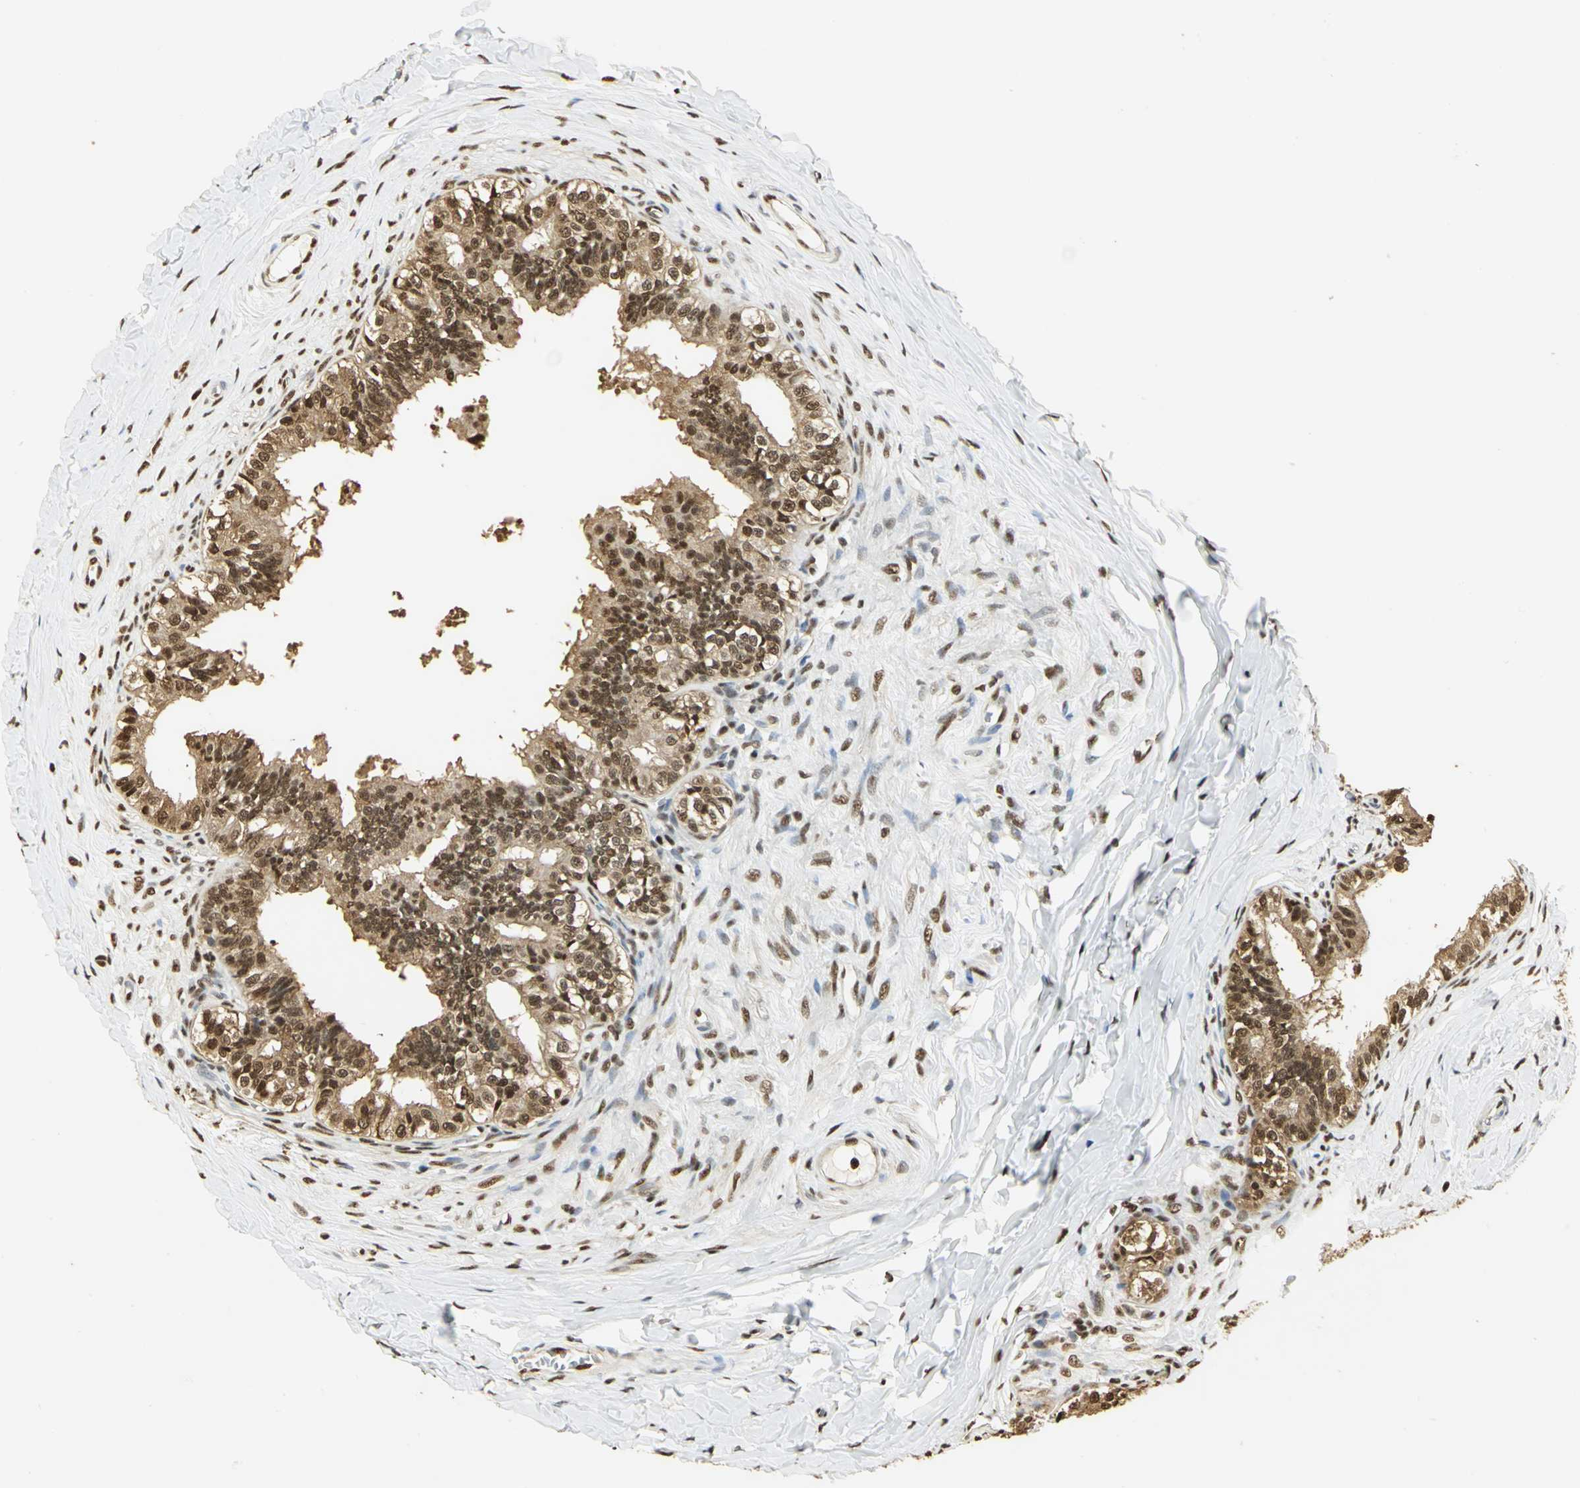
{"staining": {"intensity": "moderate", "quantity": ">75%", "location": "cytoplasmic/membranous,nuclear"}, "tissue": "epididymis", "cell_type": "Glandular cells", "image_type": "normal", "snomed": [{"axis": "morphology", "description": "Normal tissue, NOS"}, {"axis": "topography", "description": "Soft tissue"}, {"axis": "topography", "description": "Epididymis"}], "caption": "High-power microscopy captured an IHC micrograph of normal epididymis, revealing moderate cytoplasmic/membranous,nuclear positivity in about >75% of glandular cells.", "gene": "SET", "patient": {"sex": "male", "age": 26}}